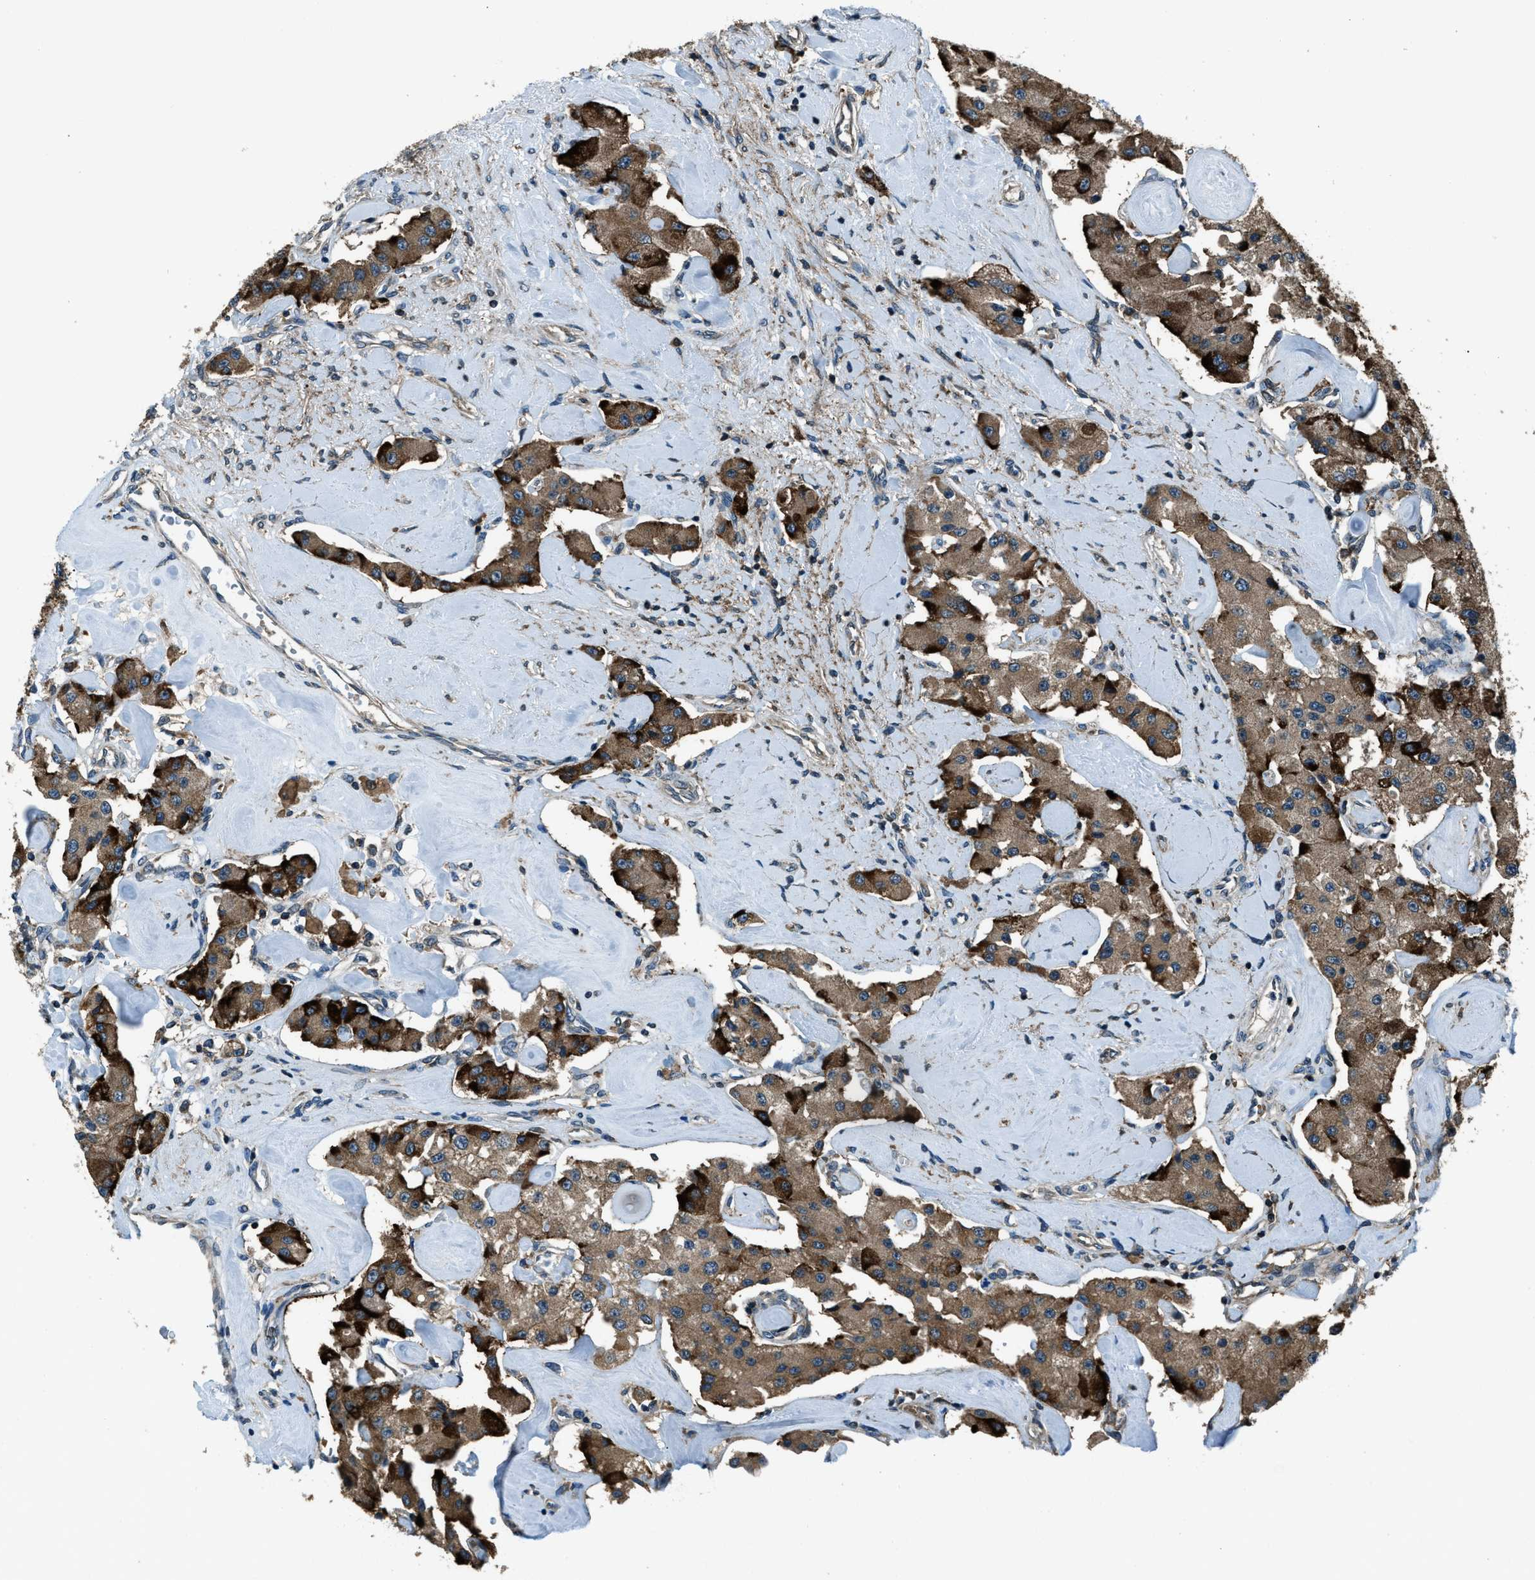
{"staining": {"intensity": "moderate", "quantity": ">75%", "location": "cytoplasmic/membranous"}, "tissue": "carcinoid", "cell_type": "Tumor cells", "image_type": "cancer", "snomed": [{"axis": "morphology", "description": "Carcinoid, malignant, NOS"}, {"axis": "topography", "description": "Pancreas"}], "caption": "Human carcinoid stained with a protein marker displays moderate staining in tumor cells.", "gene": "TRIM4", "patient": {"sex": "male", "age": 41}}